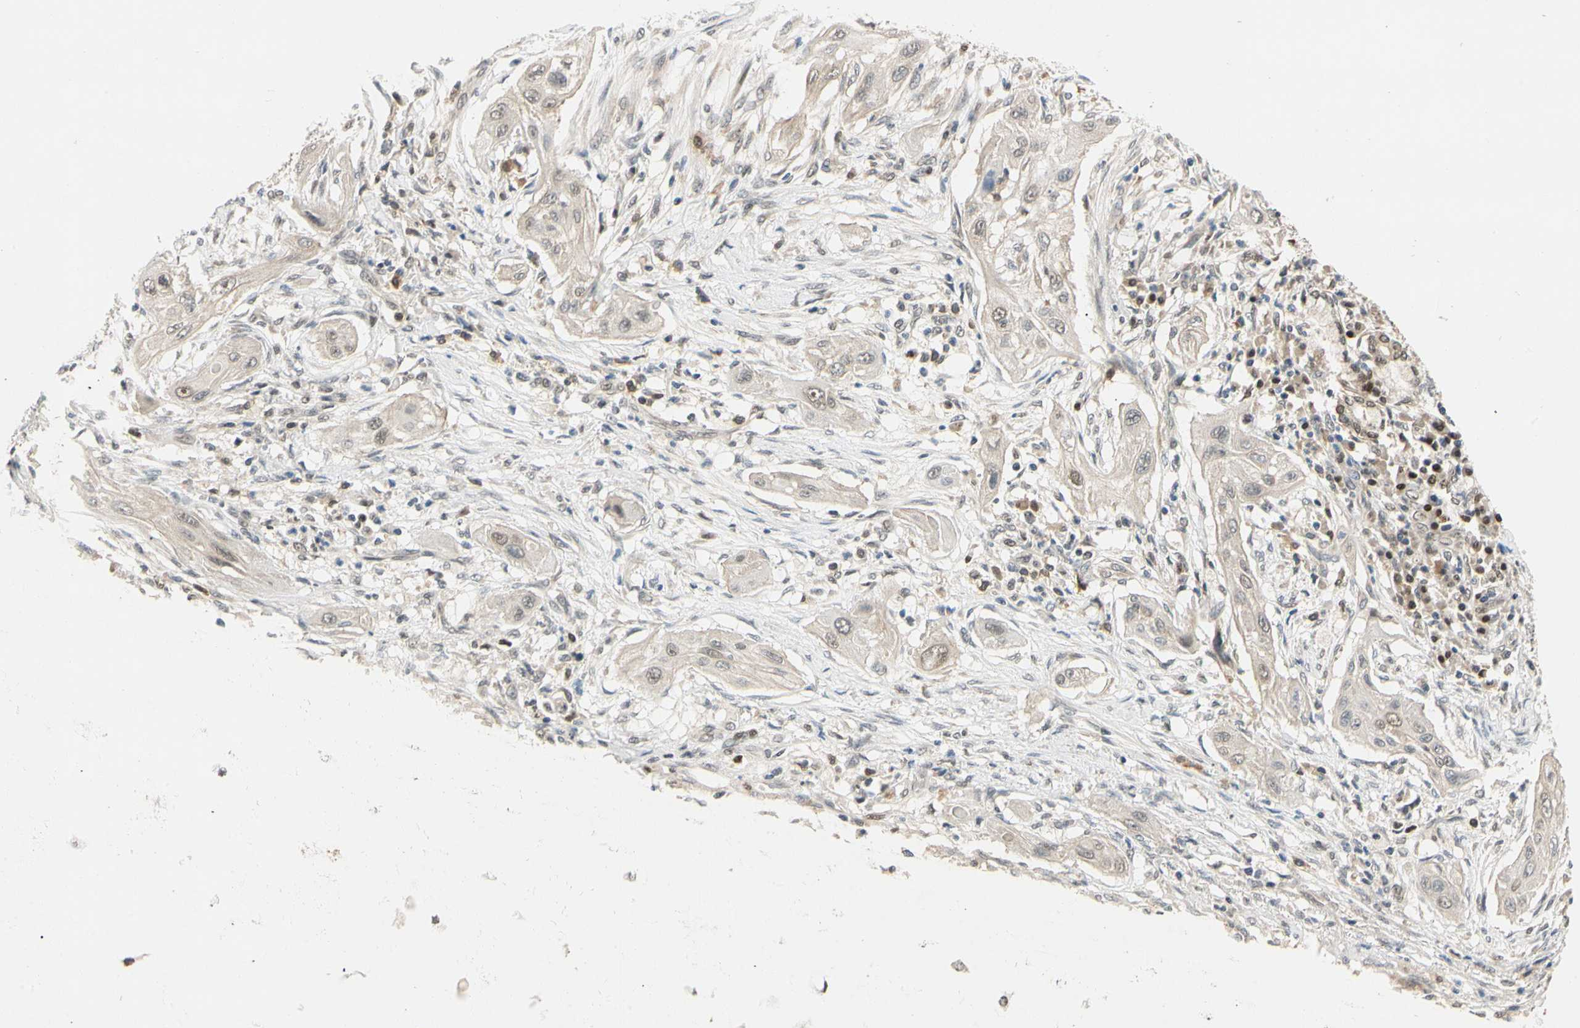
{"staining": {"intensity": "weak", "quantity": ">75%", "location": "cytoplasmic/membranous,nuclear"}, "tissue": "lung cancer", "cell_type": "Tumor cells", "image_type": "cancer", "snomed": [{"axis": "morphology", "description": "Squamous cell carcinoma, NOS"}, {"axis": "topography", "description": "Lung"}], "caption": "About >75% of tumor cells in lung squamous cell carcinoma exhibit weak cytoplasmic/membranous and nuclear protein expression as visualized by brown immunohistochemical staining.", "gene": "RIOX2", "patient": {"sex": "female", "age": 47}}